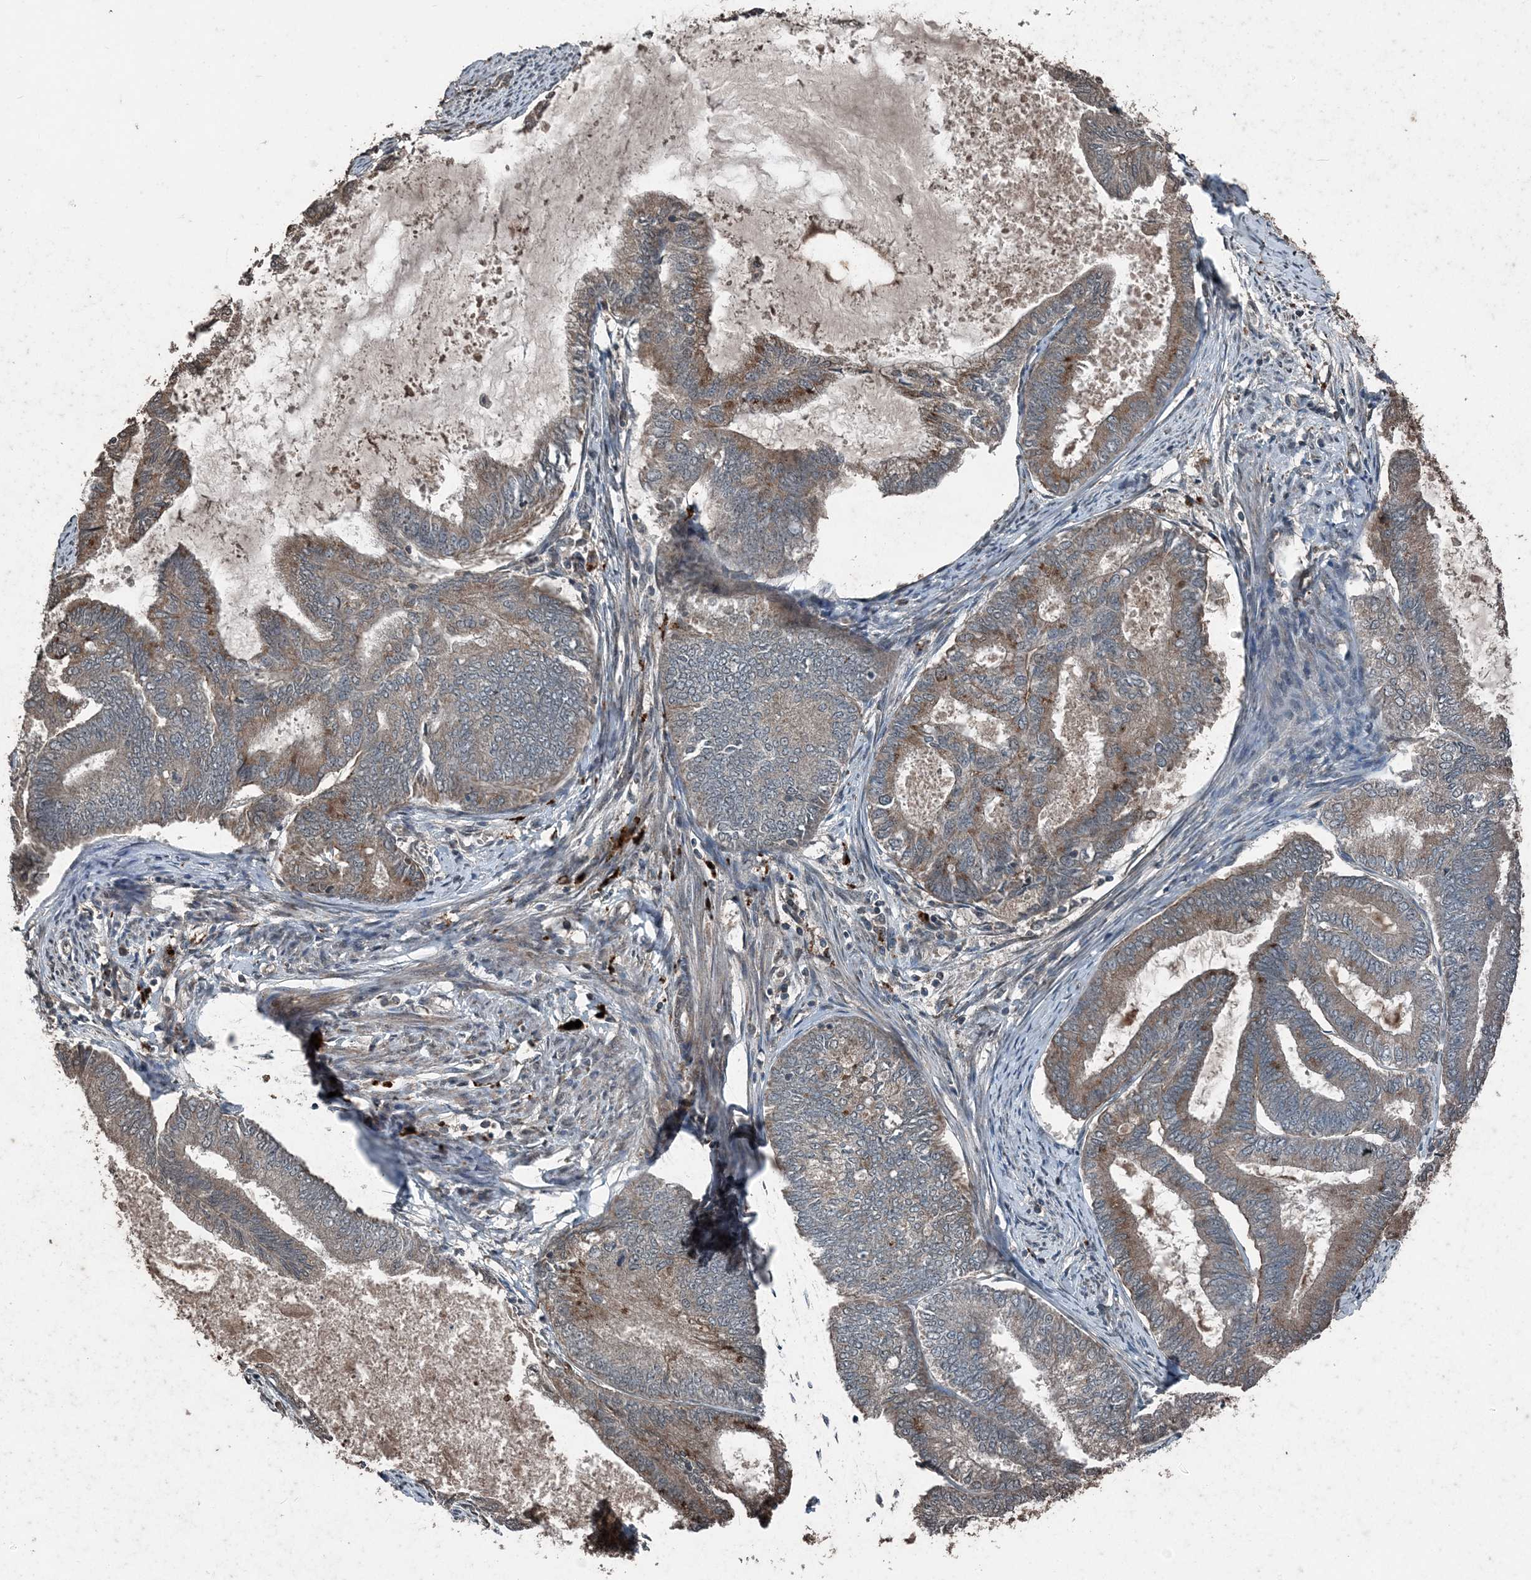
{"staining": {"intensity": "weak", "quantity": "25%-75%", "location": "cytoplasmic/membranous"}, "tissue": "endometrial cancer", "cell_type": "Tumor cells", "image_type": "cancer", "snomed": [{"axis": "morphology", "description": "Adenocarcinoma, NOS"}, {"axis": "topography", "description": "Endometrium"}], "caption": "Human adenocarcinoma (endometrial) stained with a protein marker shows weak staining in tumor cells.", "gene": "CFL1", "patient": {"sex": "female", "age": 86}}